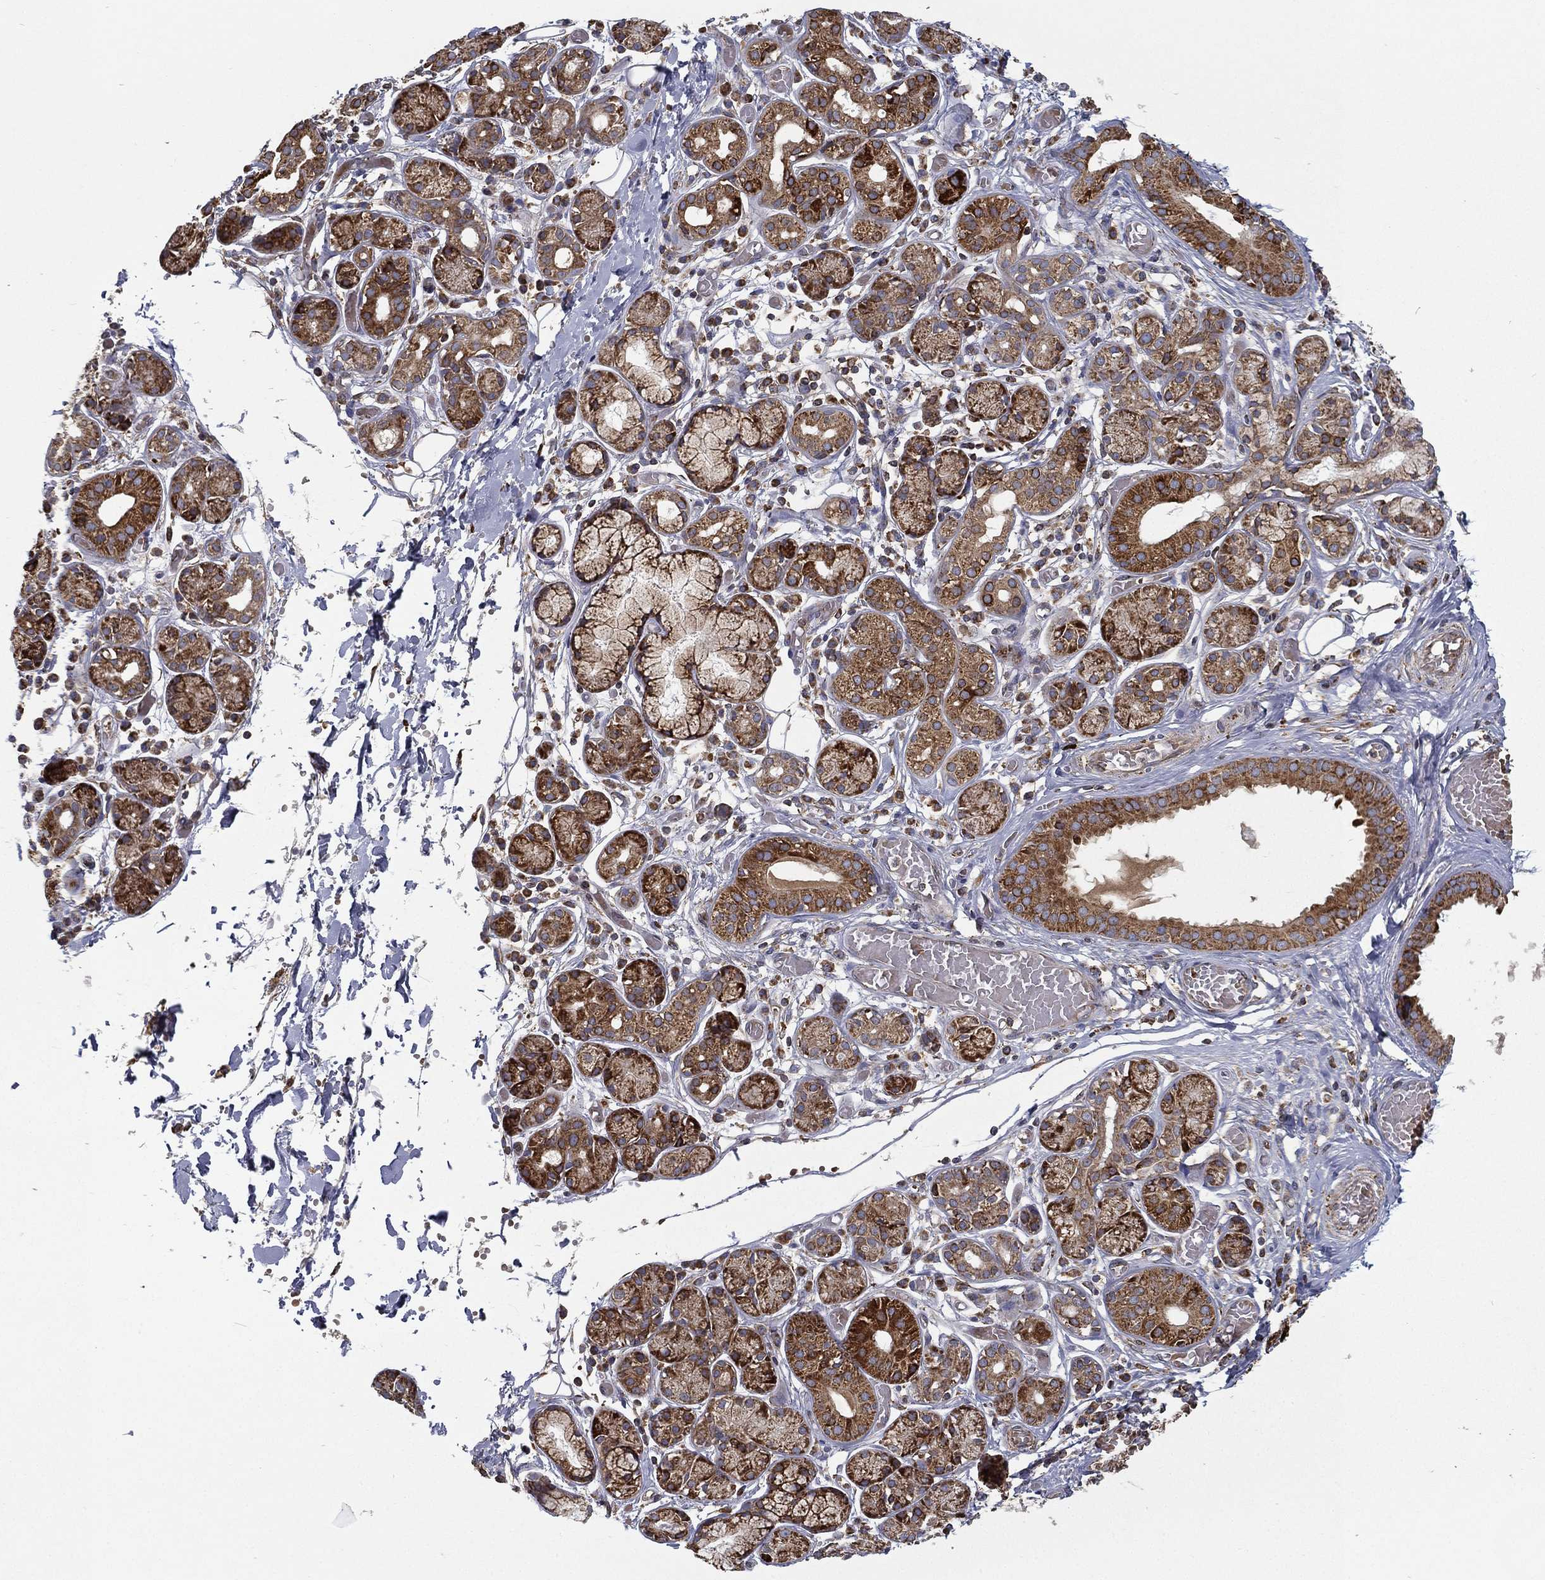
{"staining": {"intensity": "strong", "quantity": ">75%", "location": "cytoplasmic/membranous"}, "tissue": "salivary gland", "cell_type": "Glandular cells", "image_type": "normal", "snomed": [{"axis": "morphology", "description": "Normal tissue, NOS"}, {"axis": "topography", "description": "Salivary gland"}, {"axis": "topography", "description": "Peripheral nerve tissue"}], "caption": "Glandular cells demonstrate strong cytoplasmic/membranous staining in approximately >75% of cells in unremarkable salivary gland. Using DAB (brown) and hematoxylin (blue) stains, captured at high magnification using brightfield microscopy.", "gene": "MT", "patient": {"sex": "male", "age": 71}}